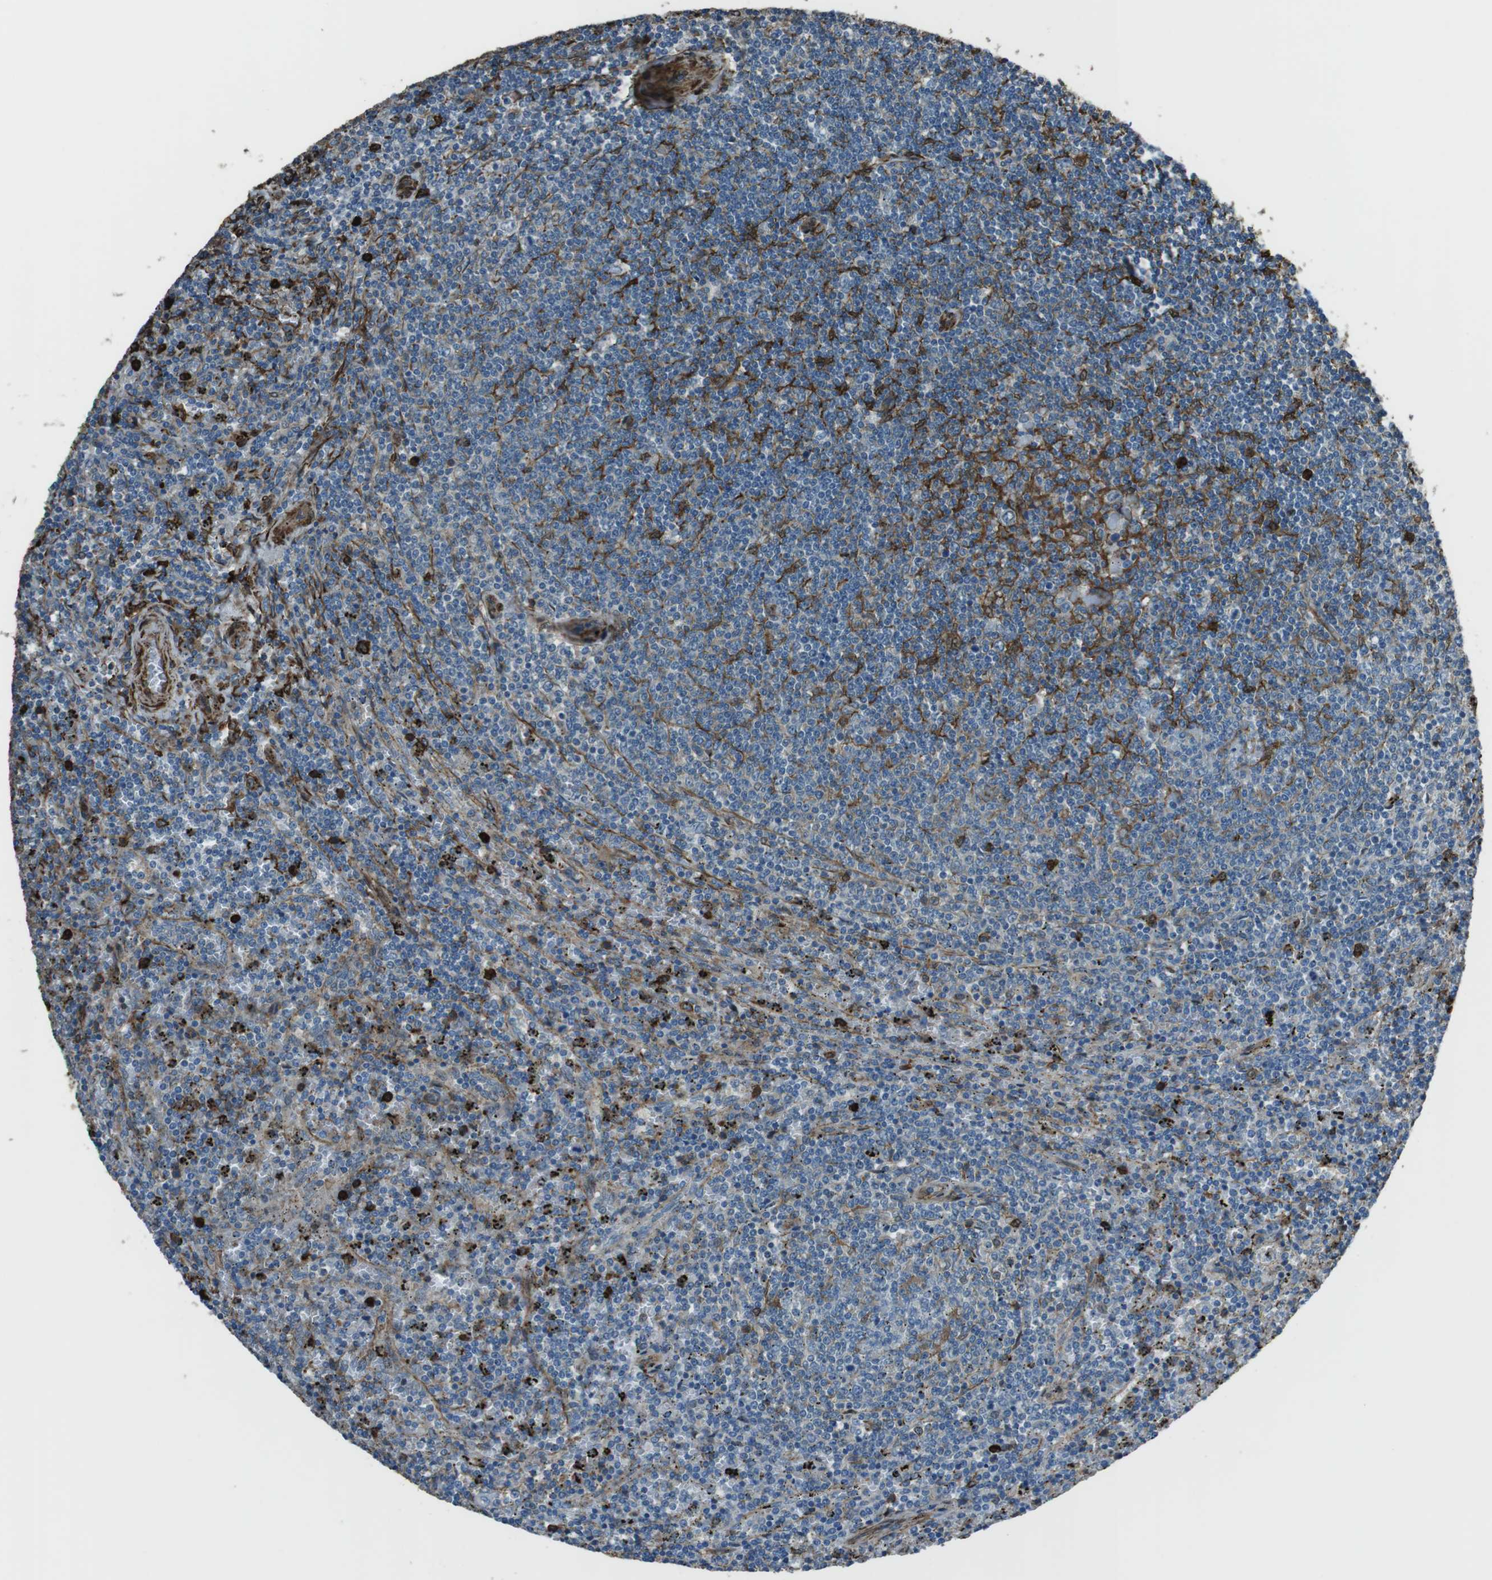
{"staining": {"intensity": "negative", "quantity": "none", "location": "none"}, "tissue": "lymphoma", "cell_type": "Tumor cells", "image_type": "cancer", "snomed": [{"axis": "morphology", "description": "Malignant lymphoma, non-Hodgkin's type, Low grade"}, {"axis": "topography", "description": "Spleen"}], "caption": "A photomicrograph of lymphoma stained for a protein displays no brown staining in tumor cells.", "gene": "SFT2D1", "patient": {"sex": "female", "age": 50}}